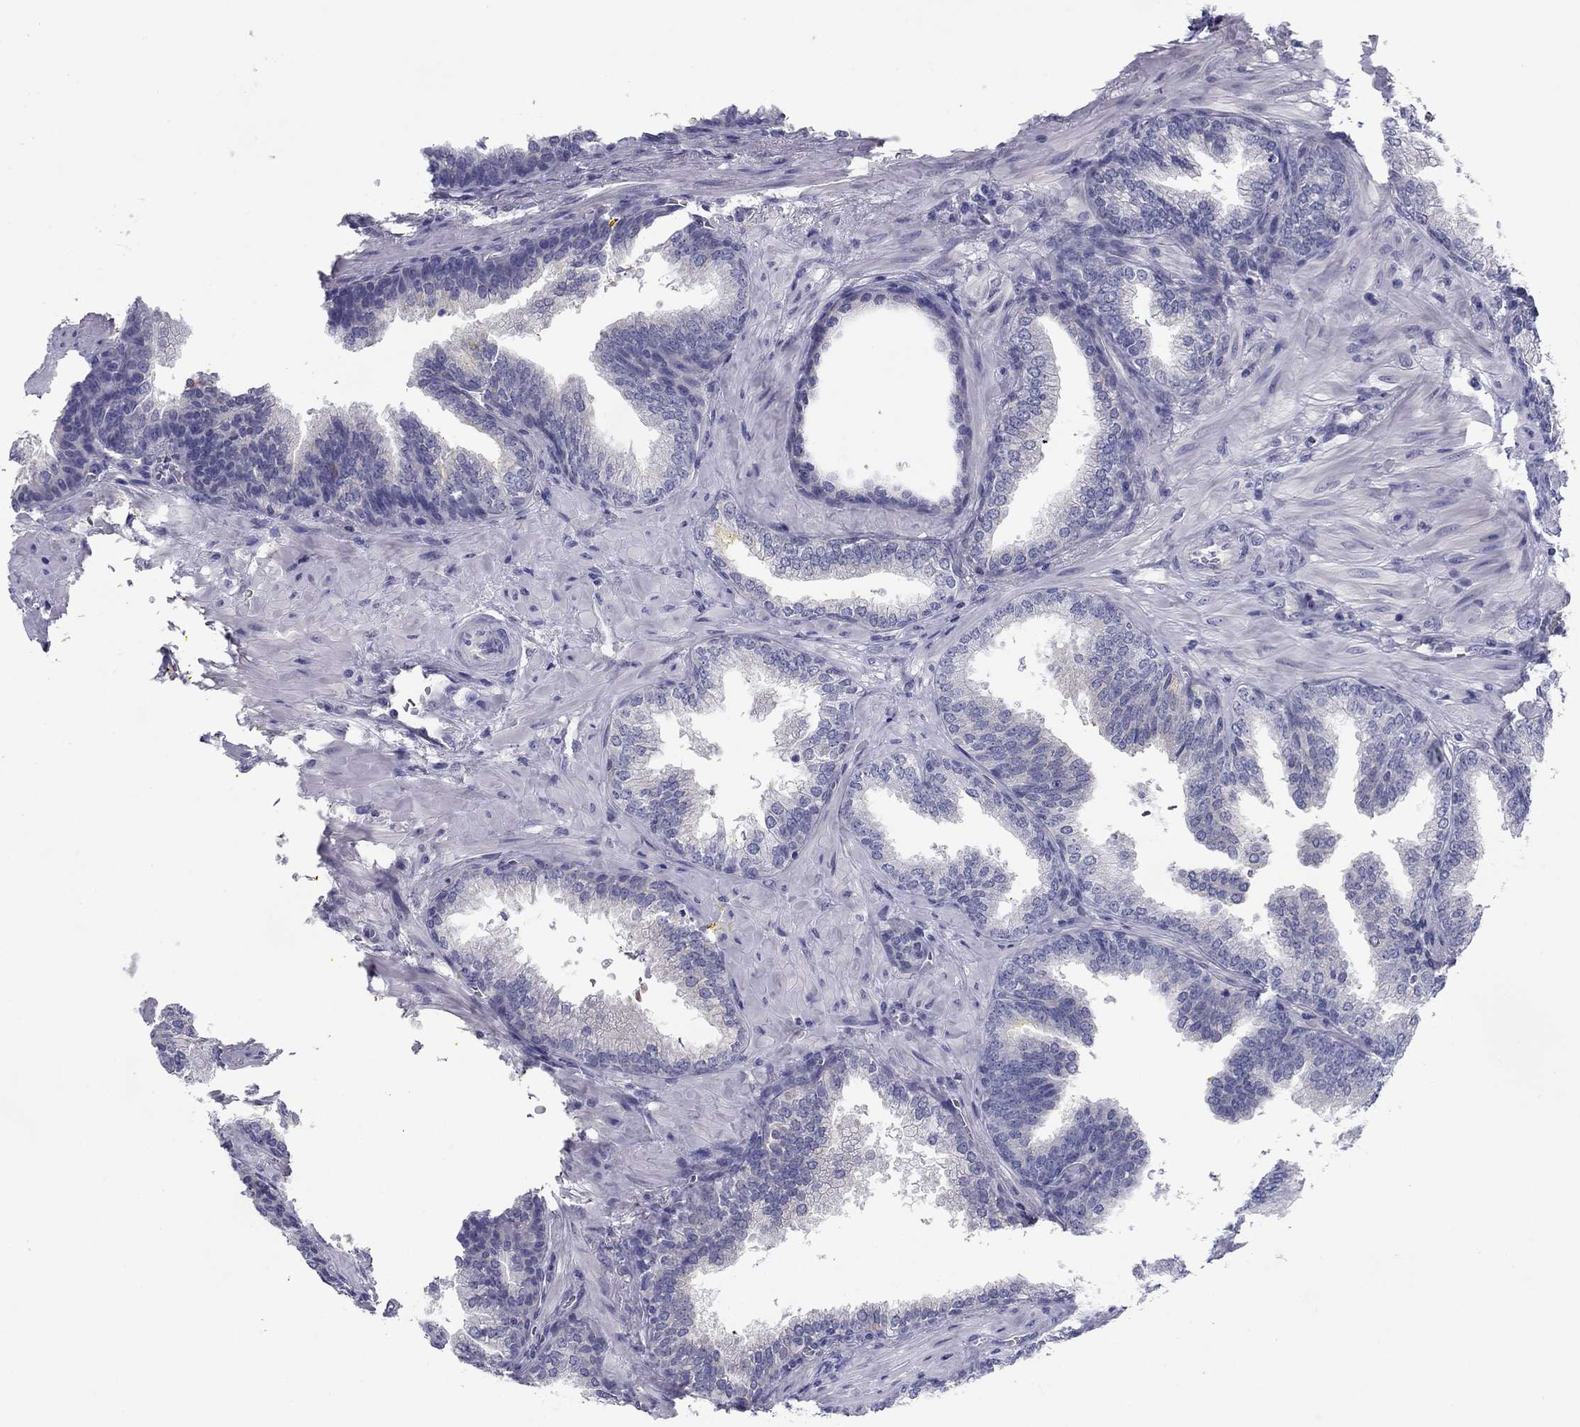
{"staining": {"intensity": "negative", "quantity": "none", "location": "none"}, "tissue": "prostate cancer", "cell_type": "Tumor cells", "image_type": "cancer", "snomed": [{"axis": "morphology", "description": "Adenocarcinoma, Low grade"}, {"axis": "topography", "description": "Prostate"}], "caption": "Prostate cancer (low-grade adenocarcinoma) was stained to show a protein in brown. There is no significant expression in tumor cells.", "gene": "PLS1", "patient": {"sex": "male", "age": 68}}